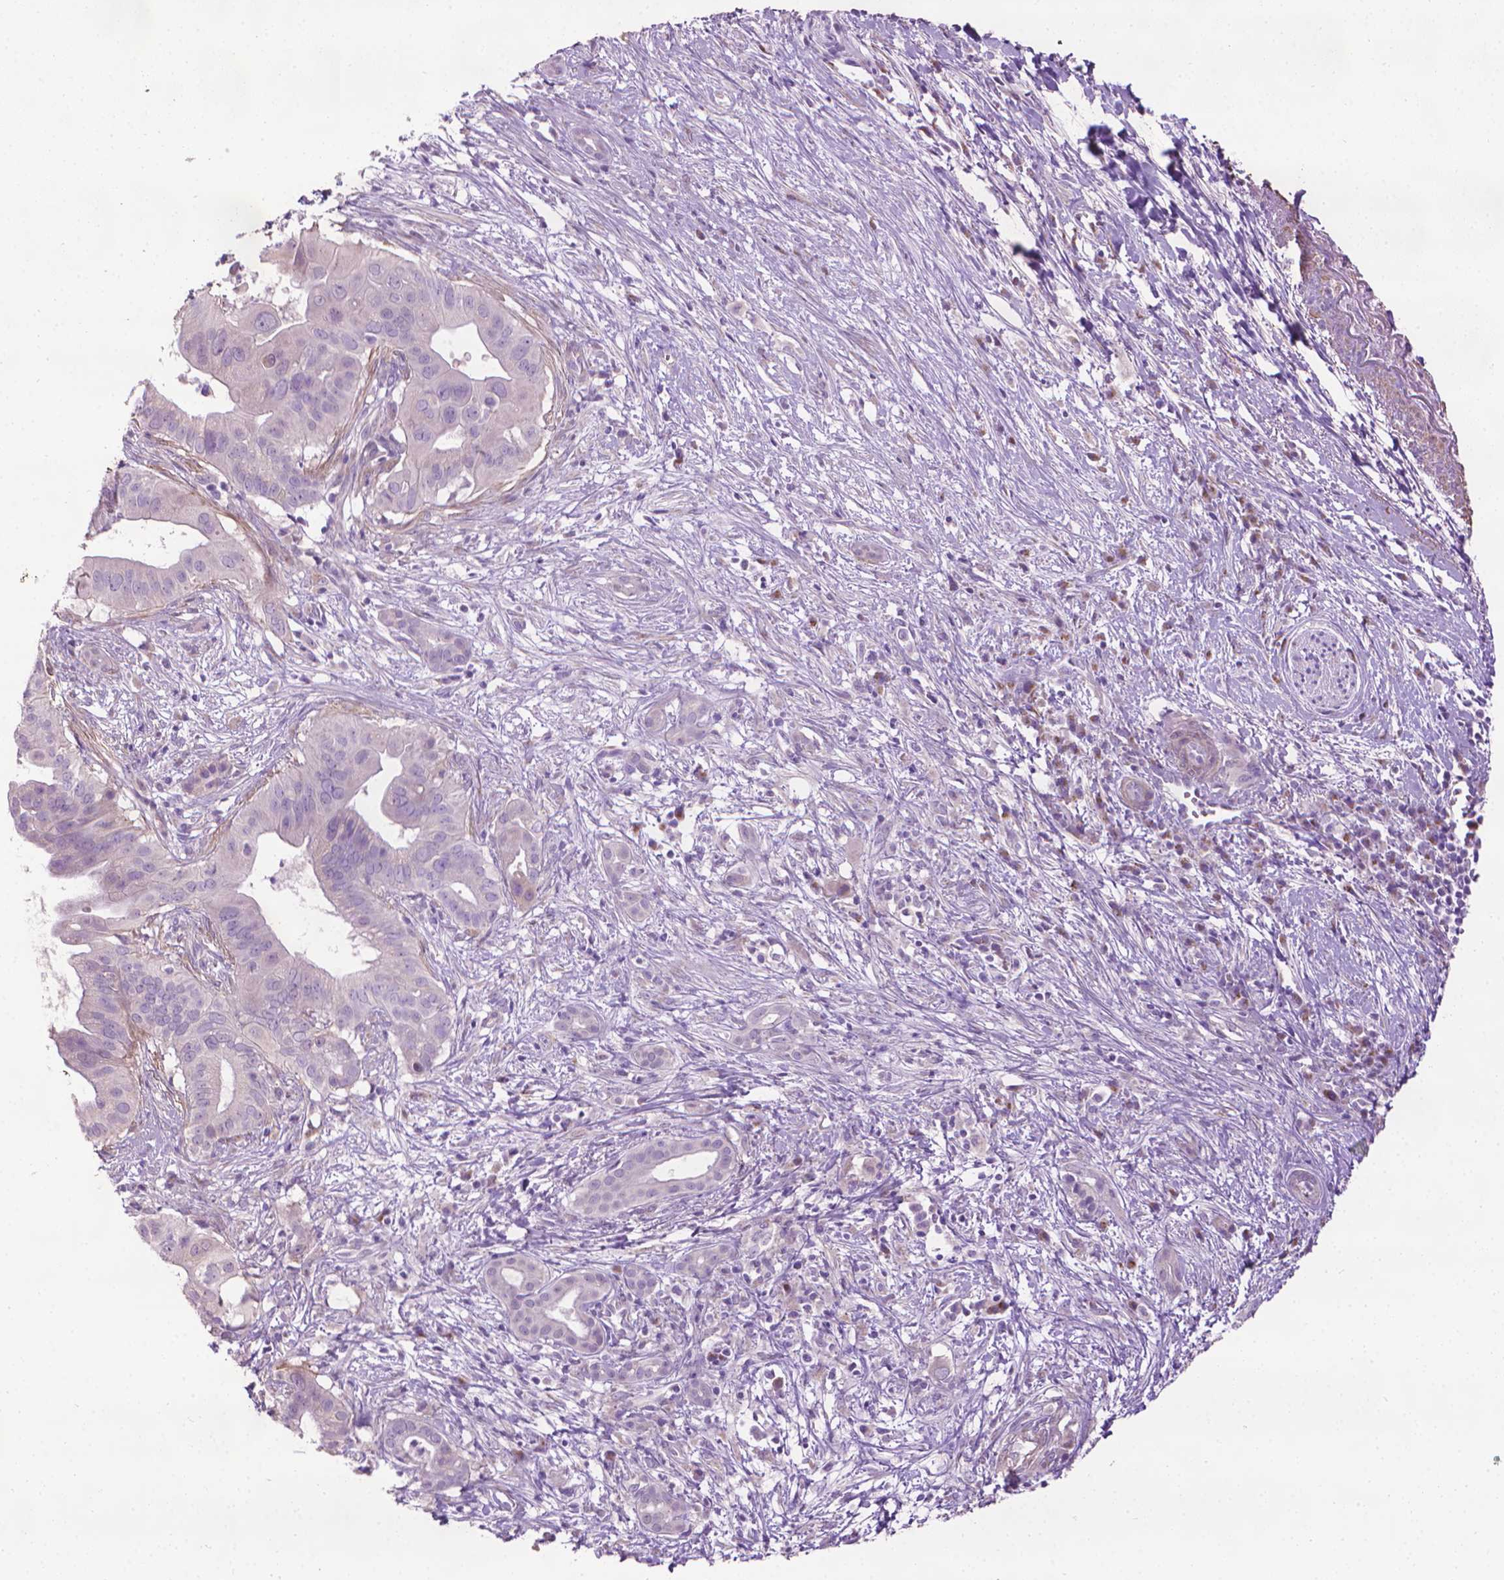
{"staining": {"intensity": "negative", "quantity": "none", "location": "none"}, "tissue": "pancreatic cancer", "cell_type": "Tumor cells", "image_type": "cancer", "snomed": [{"axis": "morphology", "description": "Adenocarcinoma, NOS"}, {"axis": "topography", "description": "Pancreas"}], "caption": "DAB (3,3'-diaminobenzidine) immunohistochemical staining of pancreatic cancer reveals no significant expression in tumor cells. (DAB immunohistochemistry, high magnification).", "gene": "AQP10", "patient": {"sex": "male", "age": 61}}